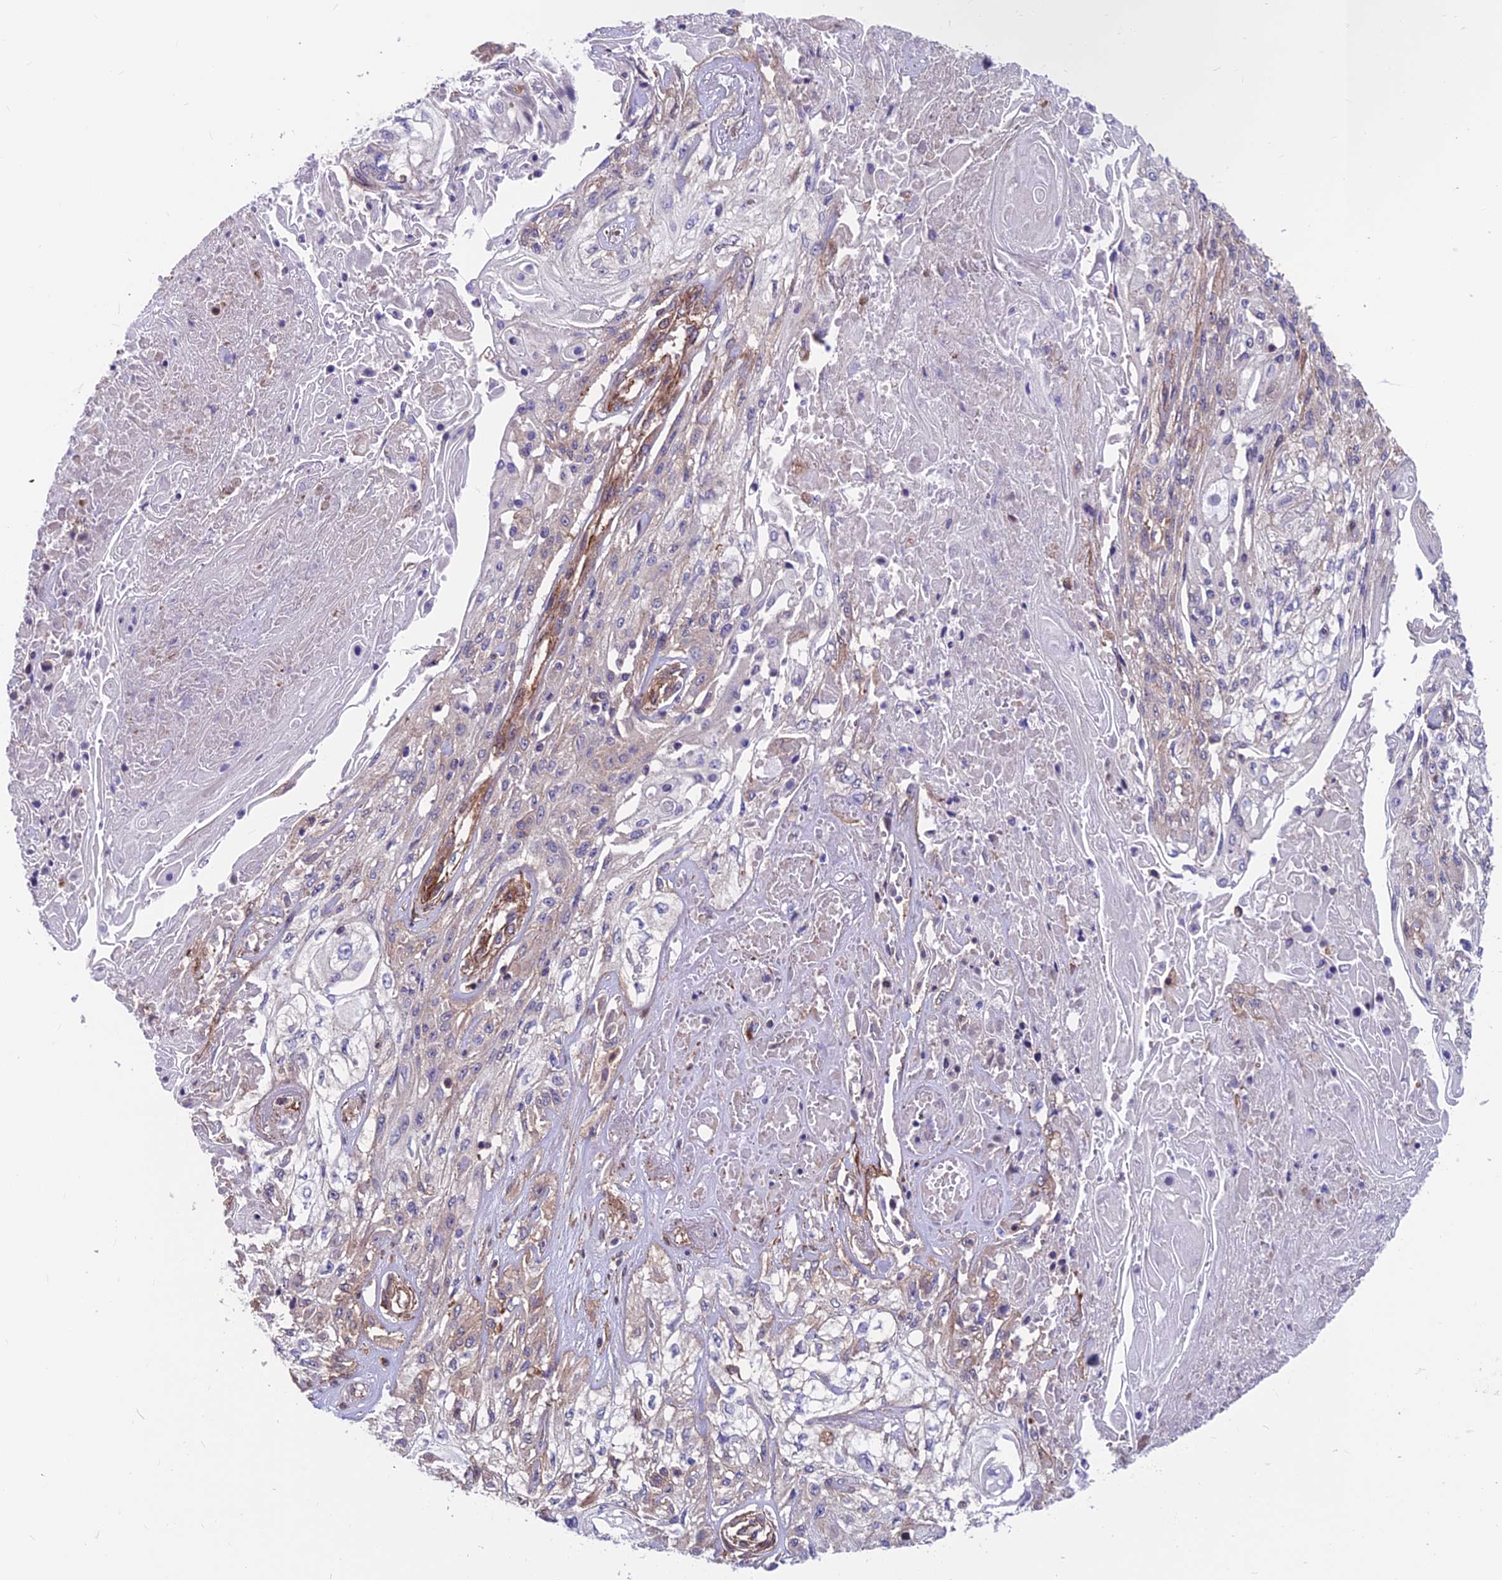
{"staining": {"intensity": "negative", "quantity": "none", "location": "none"}, "tissue": "skin cancer", "cell_type": "Tumor cells", "image_type": "cancer", "snomed": [{"axis": "morphology", "description": "Squamous cell carcinoma, NOS"}, {"axis": "morphology", "description": "Squamous cell carcinoma, metastatic, NOS"}, {"axis": "topography", "description": "Skin"}, {"axis": "topography", "description": "Lymph node"}], "caption": "This is an immunohistochemistry (IHC) image of skin metastatic squamous cell carcinoma. There is no staining in tumor cells.", "gene": "RTN4RL1", "patient": {"sex": "male", "age": 75}}